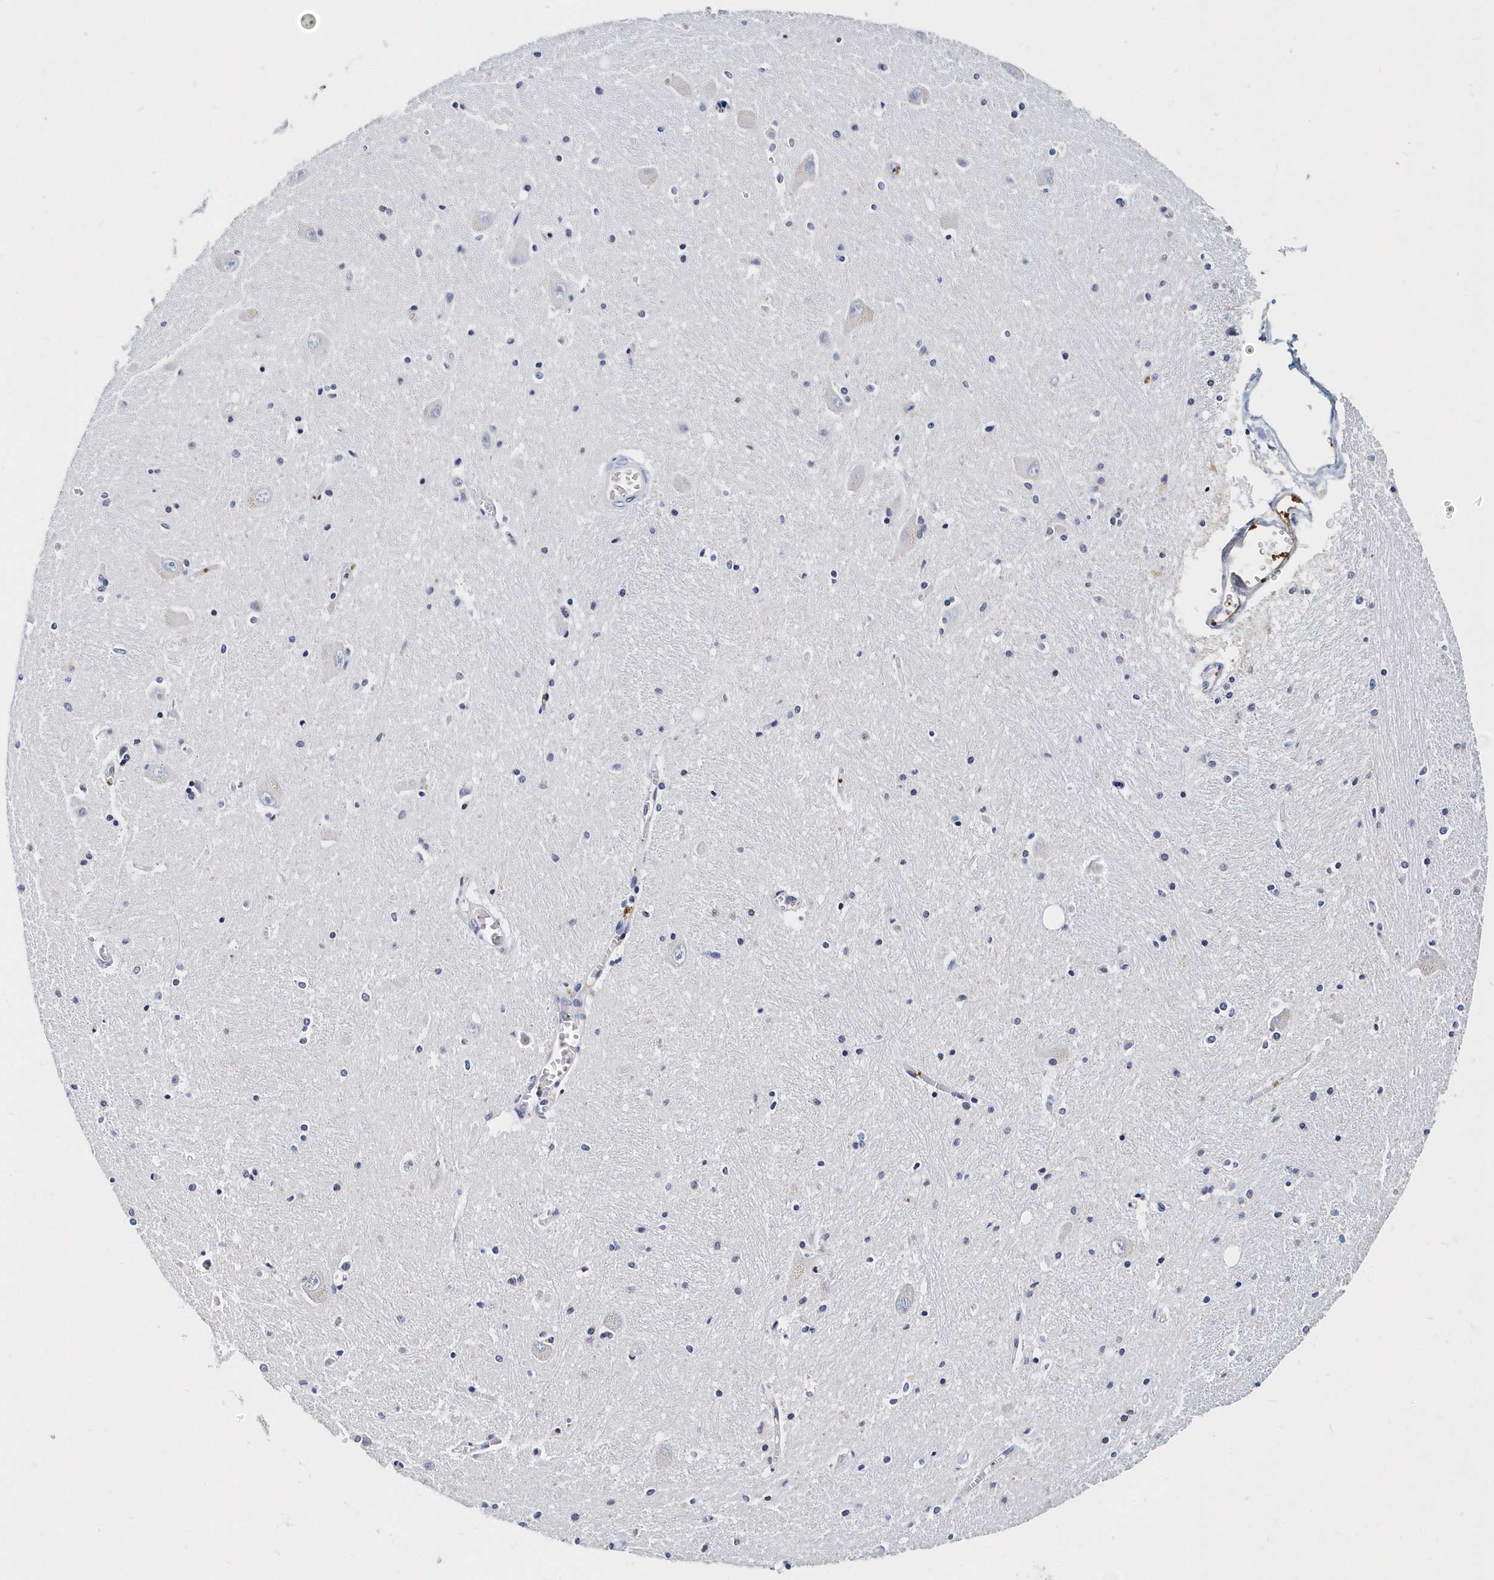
{"staining": {"intensity": "negative", "quantity": "none", "location": "none"}, "tissue": "caudate", "cell_type": "Glial cells", "image_type": "normal", "snomed": [{"axis": "morphology", "description": "Normal tissue, NOS"}, {"axis": "topography", "description": "Lateral ventricle wall"}], "caption": "An immunohistochemistry photomicrograph of normal caudate is shown. There is no staining in glial cells of caudate.", "gene": "ITGA2B", "patient": {"sex": "male", "age": 37}}